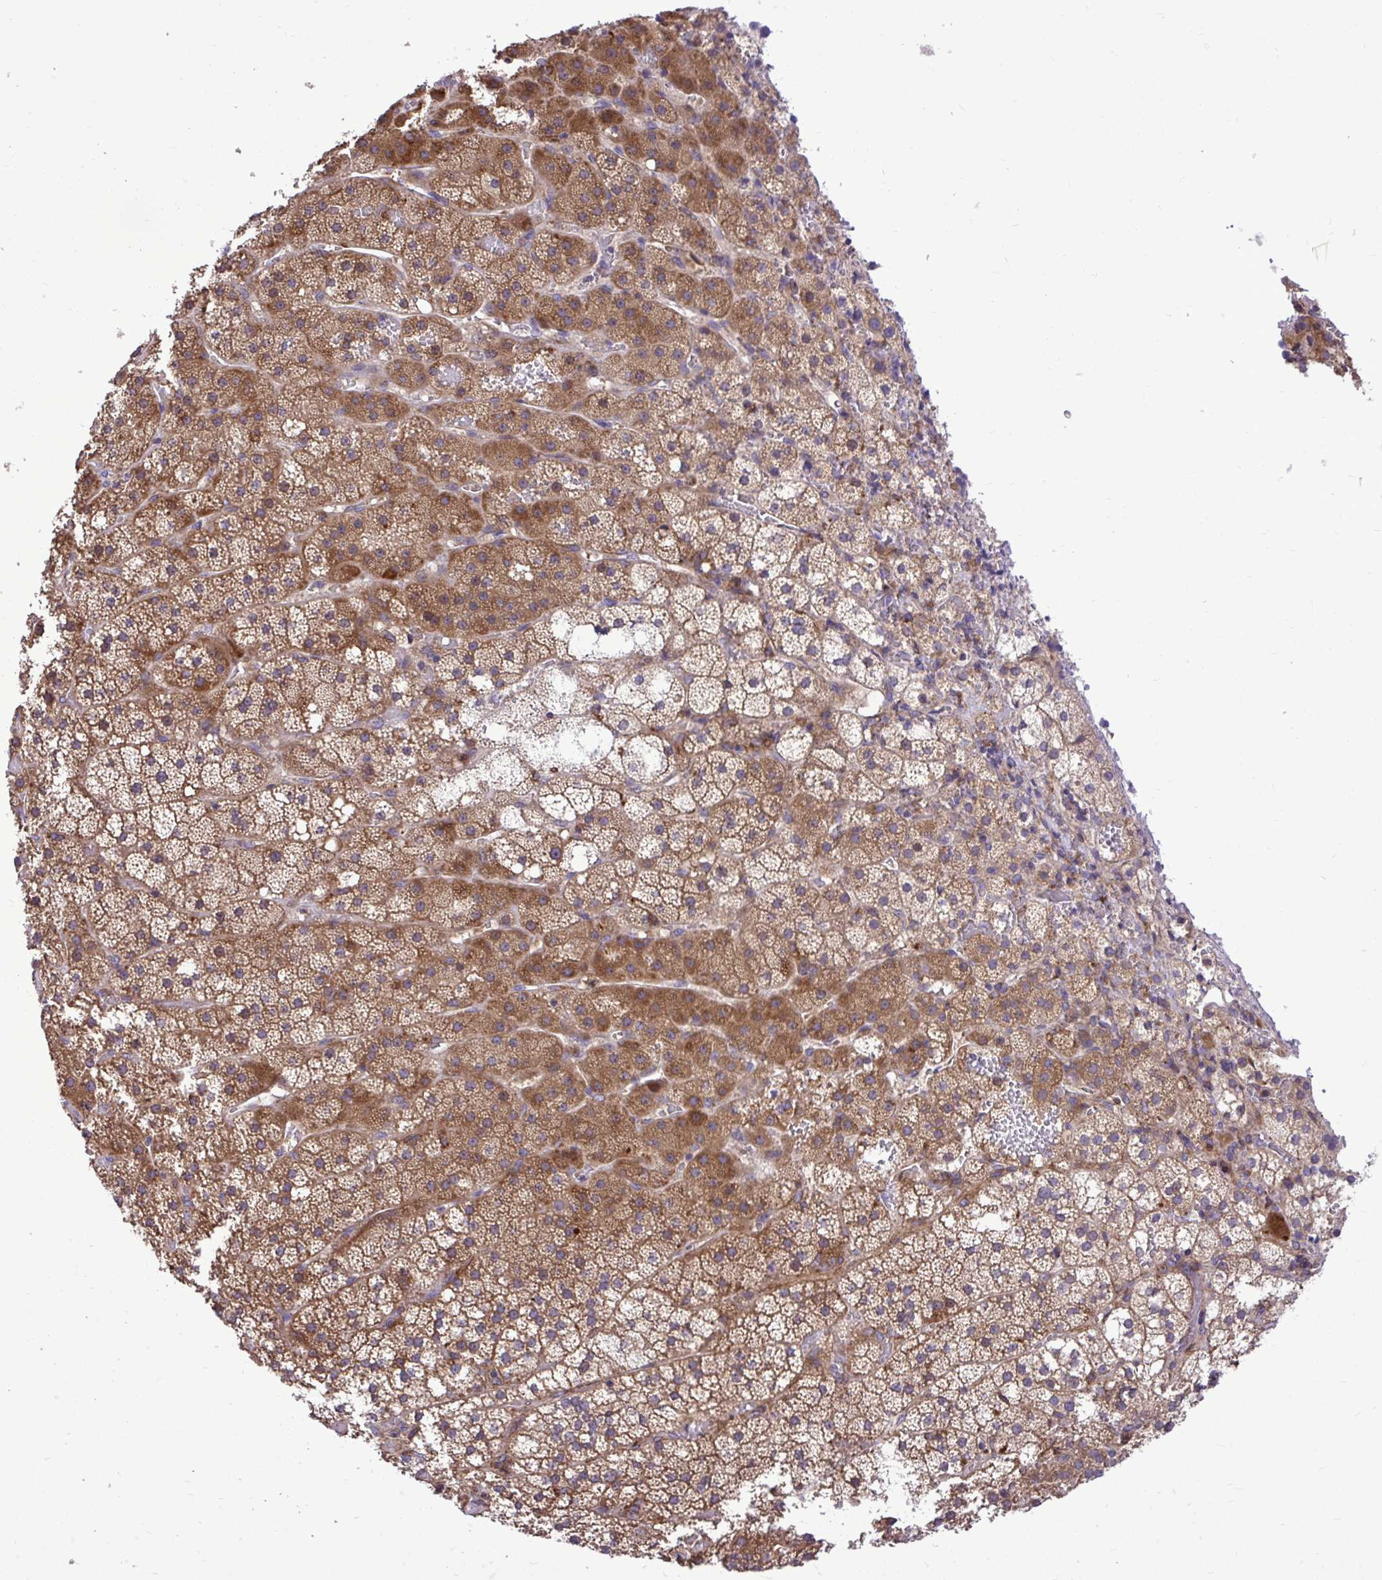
{"staining": {"intensity": "strong", "quantity": "25%-75%", "location": "cytoplasmic/membranous"}, "tissue": "adrenal gland", "cell_type": "Glandular cells", "image_type": "normal", "snomed": [{"axis": "morphology", "description": "Normal tissue, NOS"}, {"axis": "topography", "description": "Adrenal gland"}], "caption": "The image displays immunohistochemical staining of benign adrenal gland. There is strong cytoplasmic/membranous positivity is seen in approximately 25%-75% of glandular cells.", "gene": "PAIP2", "patient": {"sex": "male", "age": 53}}